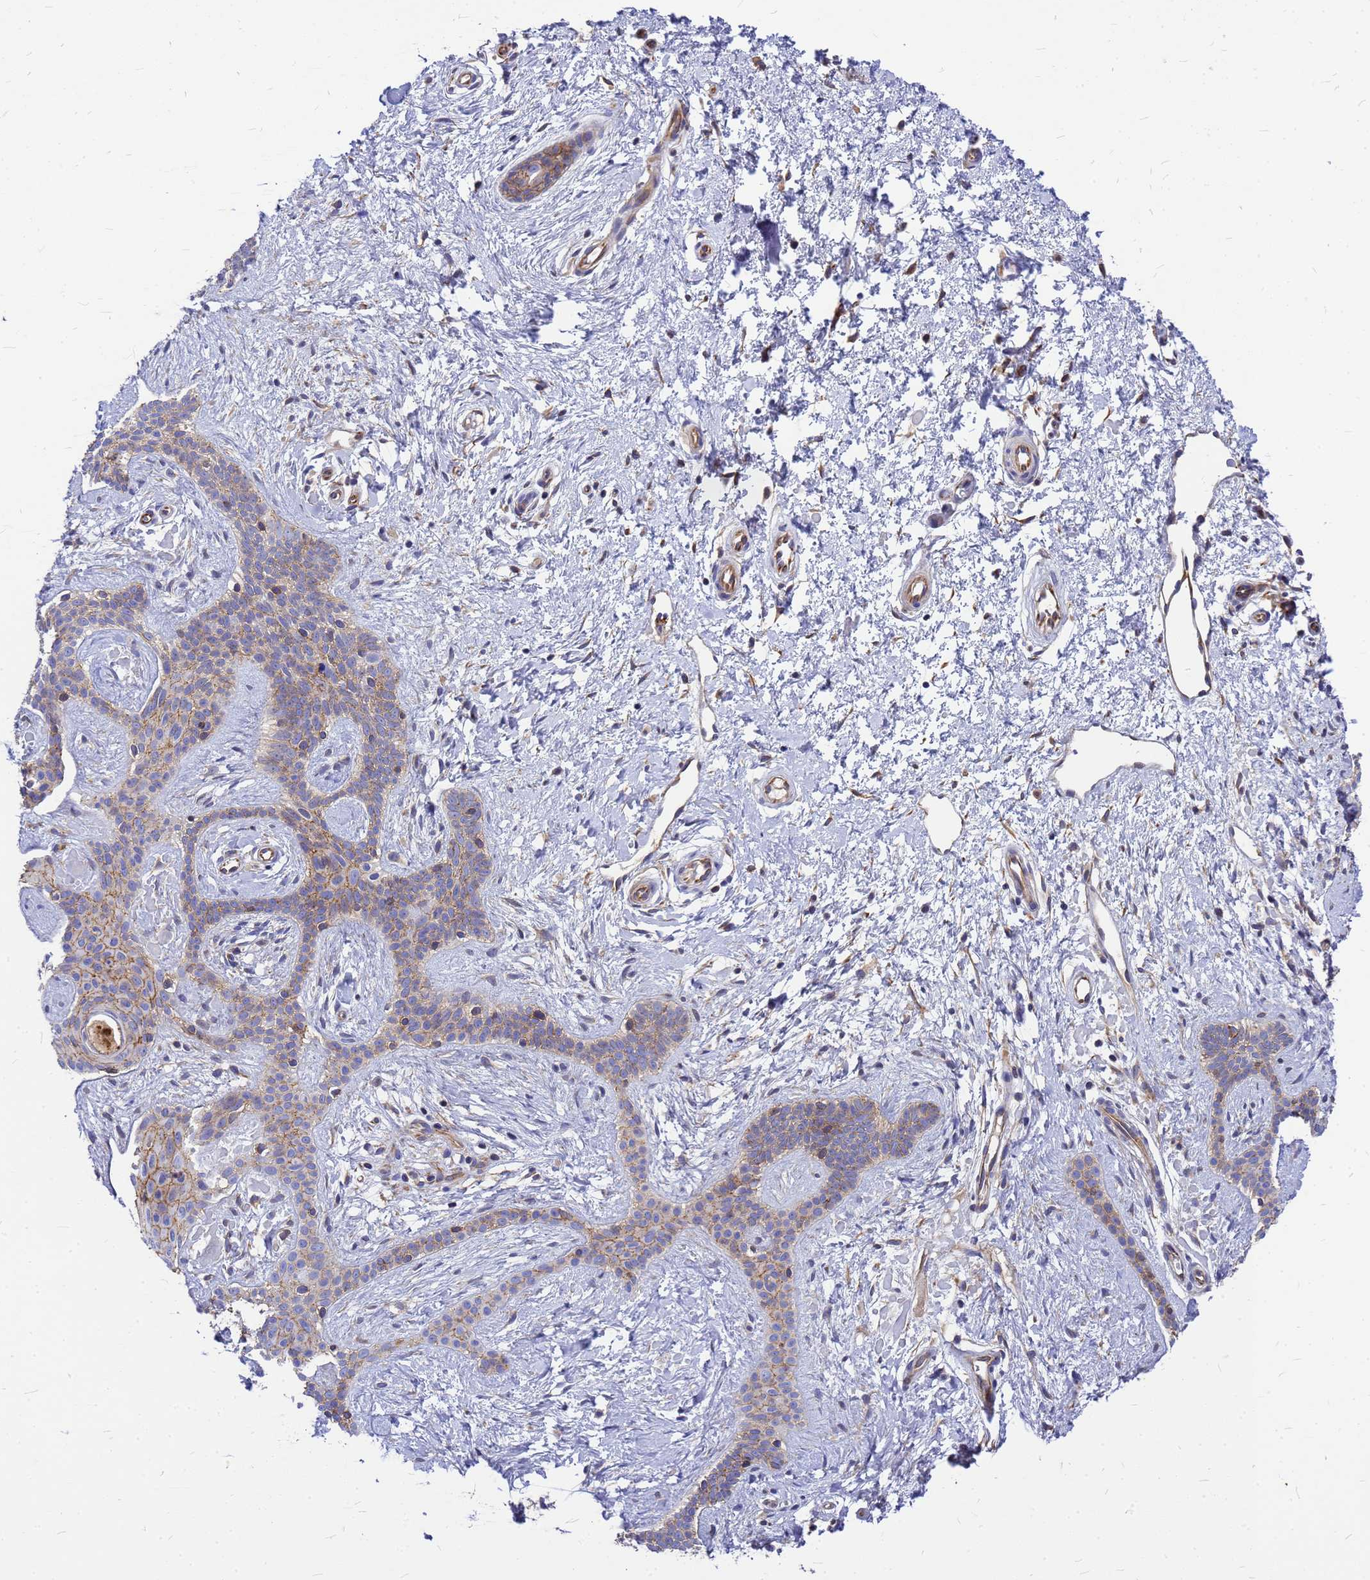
{"staining": {"intensity": "moderate", "quantity": ">75%", "location": "cytoplasmic/membranous"}, "tissue": "skin cancer", "cell_type": "Tumor cells", "image_type": "cancer", "snomed": [{"axis": "morphology", "description": "Basal cell carcinoma"}, {"axis": "topography", "description": "Skin"}], "caption": "Immunohistochemical staining of basal cell carcinoma (skin) exhibits moderate cytoplasmic/membranous protein expression in about >75% of tumor cells.", "gene": "FBXW5", "patient": {"sex": "male", "age": 78}}